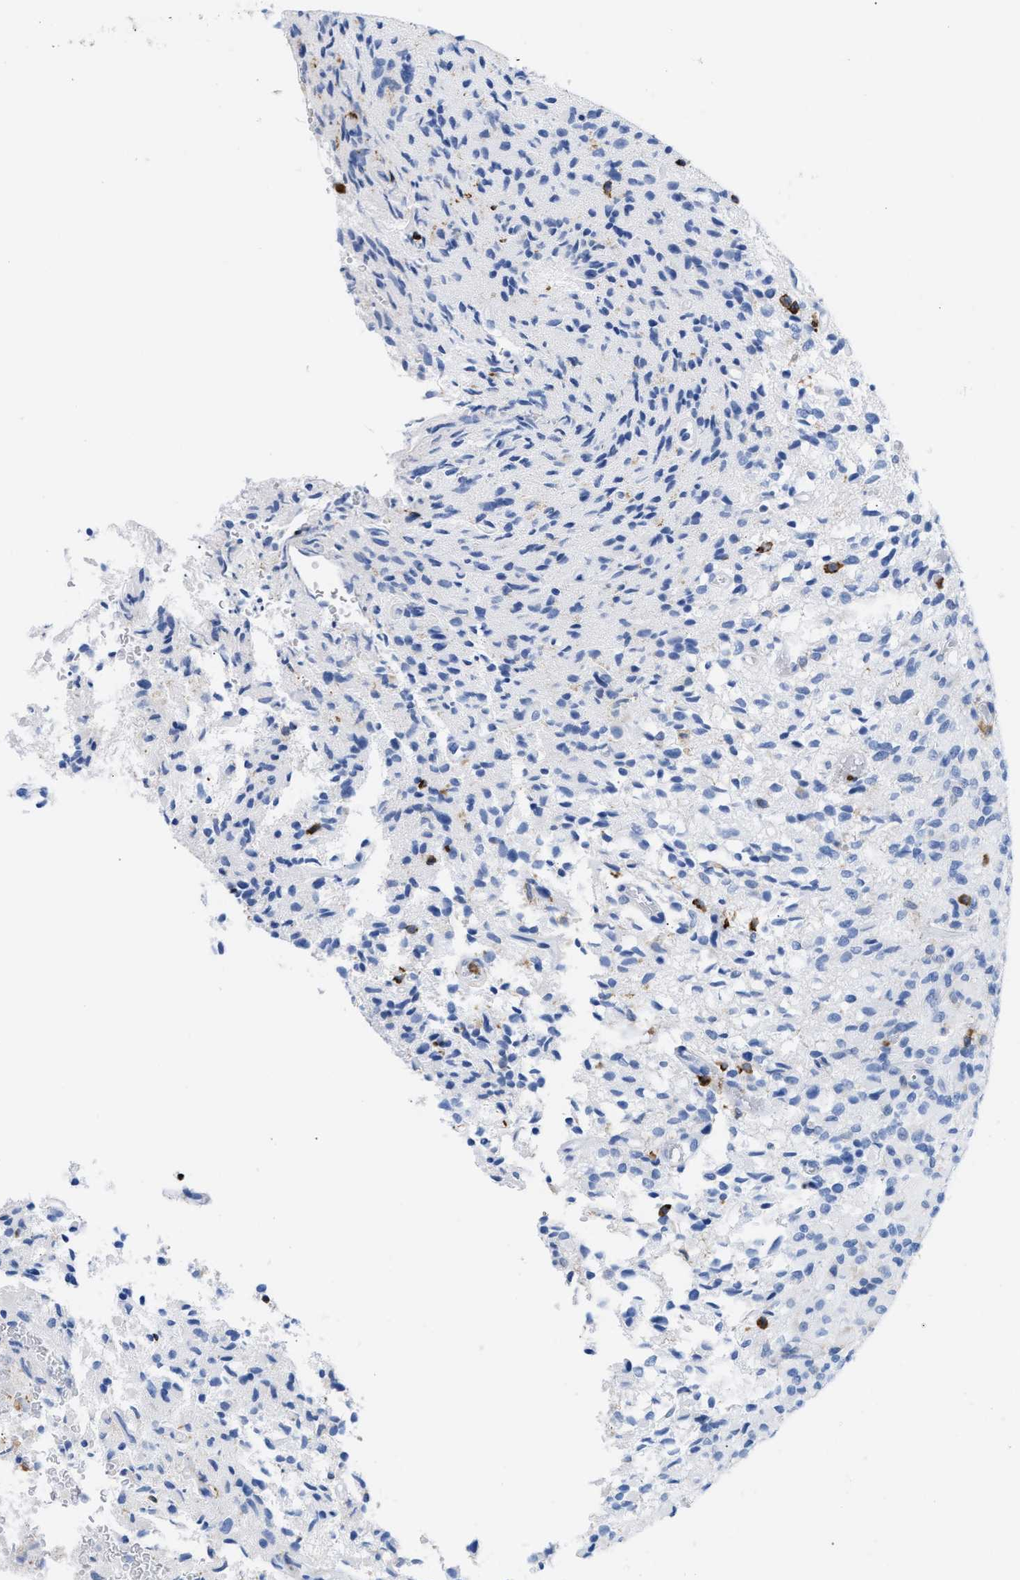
{"staining": {"intensity": "negative", "quantity": "none", "location": "none"}, "tissue": "glioma", "cell_type": "Tumor cells", "image_type": "cancer", "snomed": [{"axis": "morphology", "description": "Glioma, malignant, High grade"}, {"axis": "topography", "description": "Brain"}], "caption": "Tumor cells show no significant protein staining in malignant glioma (high-grade). Brightfield microscopy of immunohistochemistry (IHC) stained with DAB (brown) and hematoxylin (blue), captured at high magnification.", "gene": "LCP1", "patient": {"sex": "male", "age": 71}}